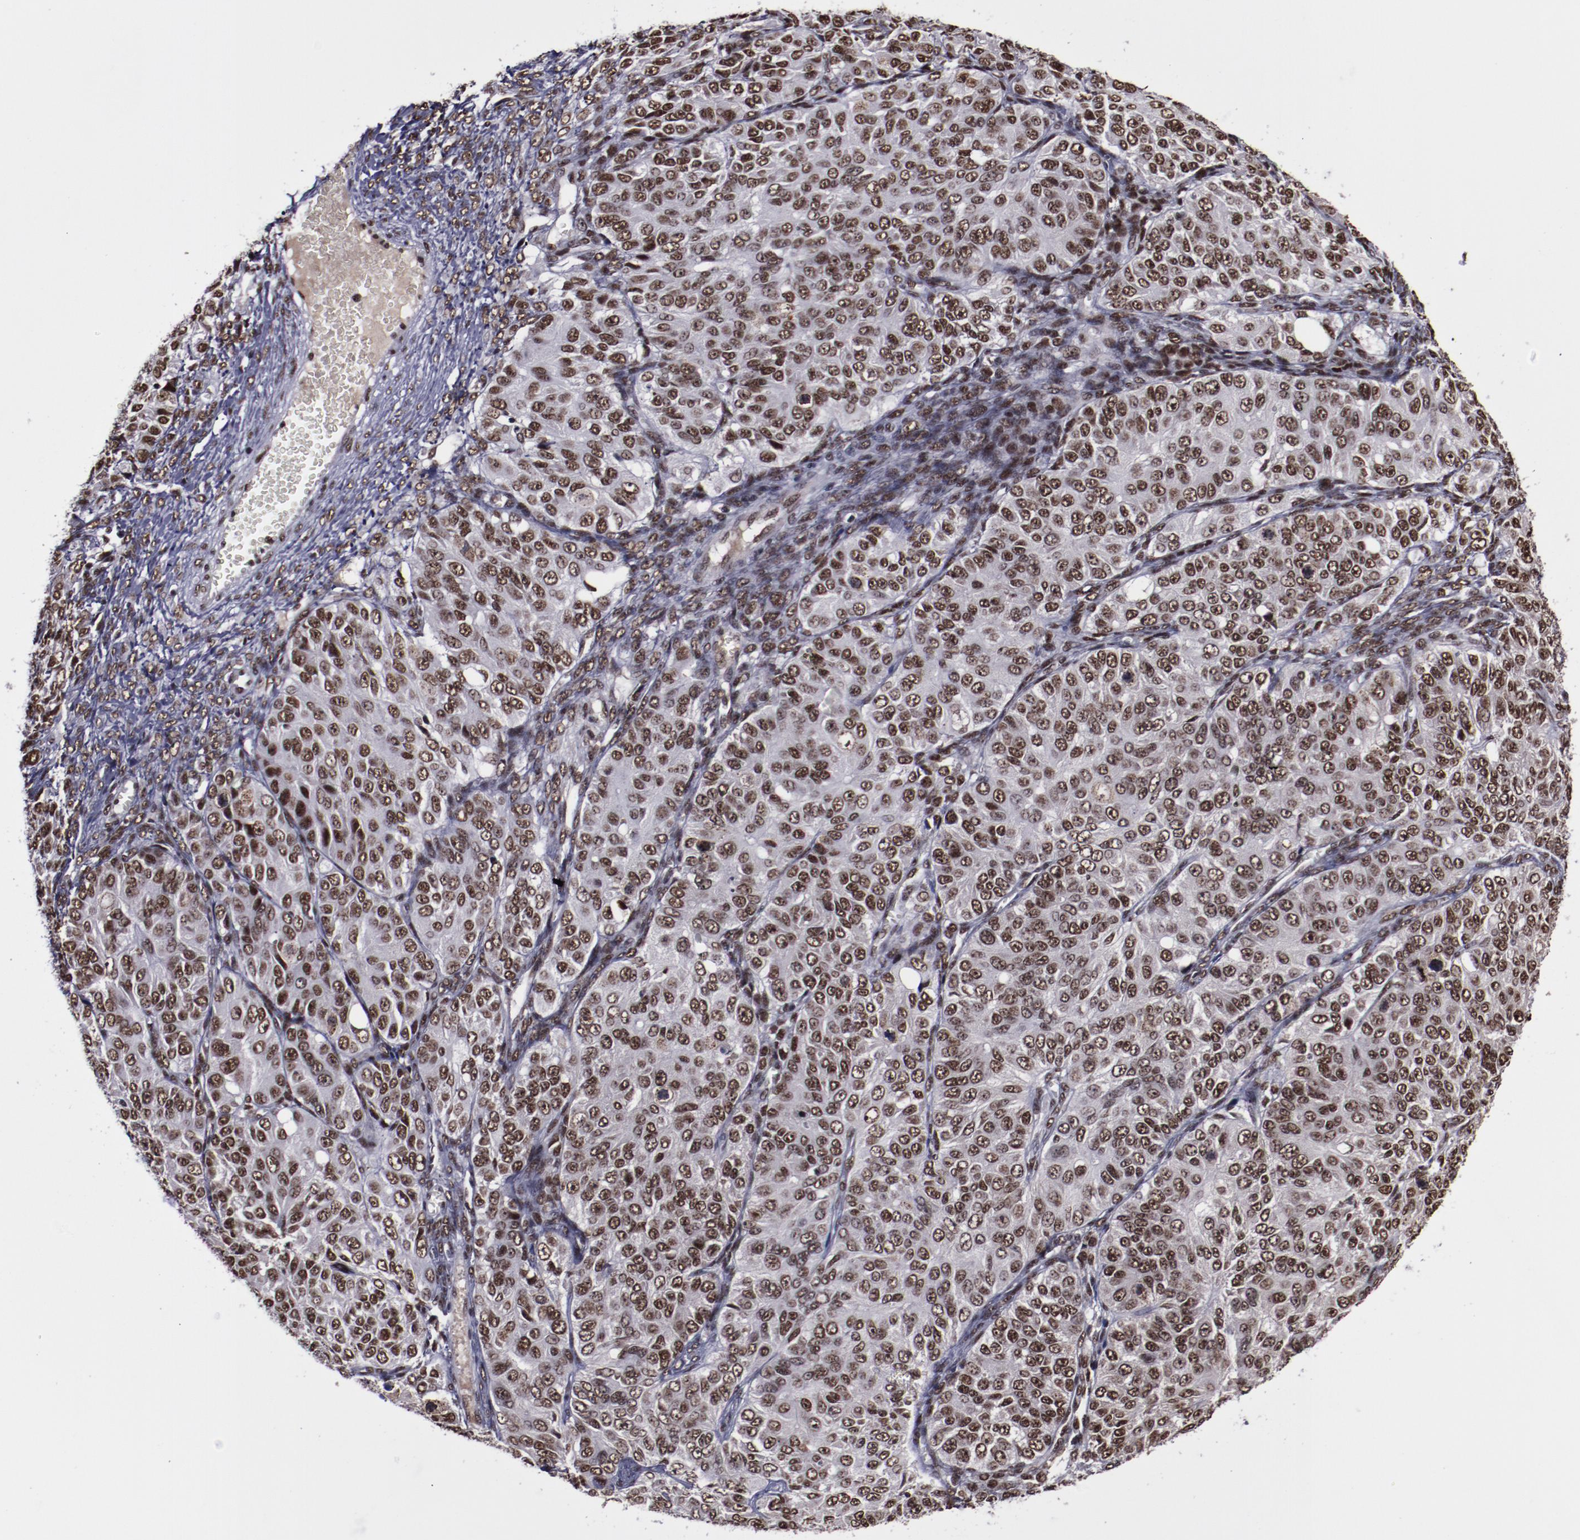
{"staining": {"intensity": "moderate", "quantity": ">75%", "location": "nuclear"}, "tissue": "ovarian cancer", "cell_type": "Tumor cells", "image_type": "cancer", "snomed": [{"axis": "morphology", "description": "Carcinoma, endometroid"}, {"axis": "topography", "description": "Ovary"}], "caption": "Protein analysis of ovarian endometroid carcinoma tissue displays moderate nuclear positivity in approximately >75% of tumor cells. Using DAB (brown) and hematoxylin (blue) stains, captured at high magnification using brightfield microscopy.", "gene": "ERH", "patient": {"sex": "female", "age": 51}}